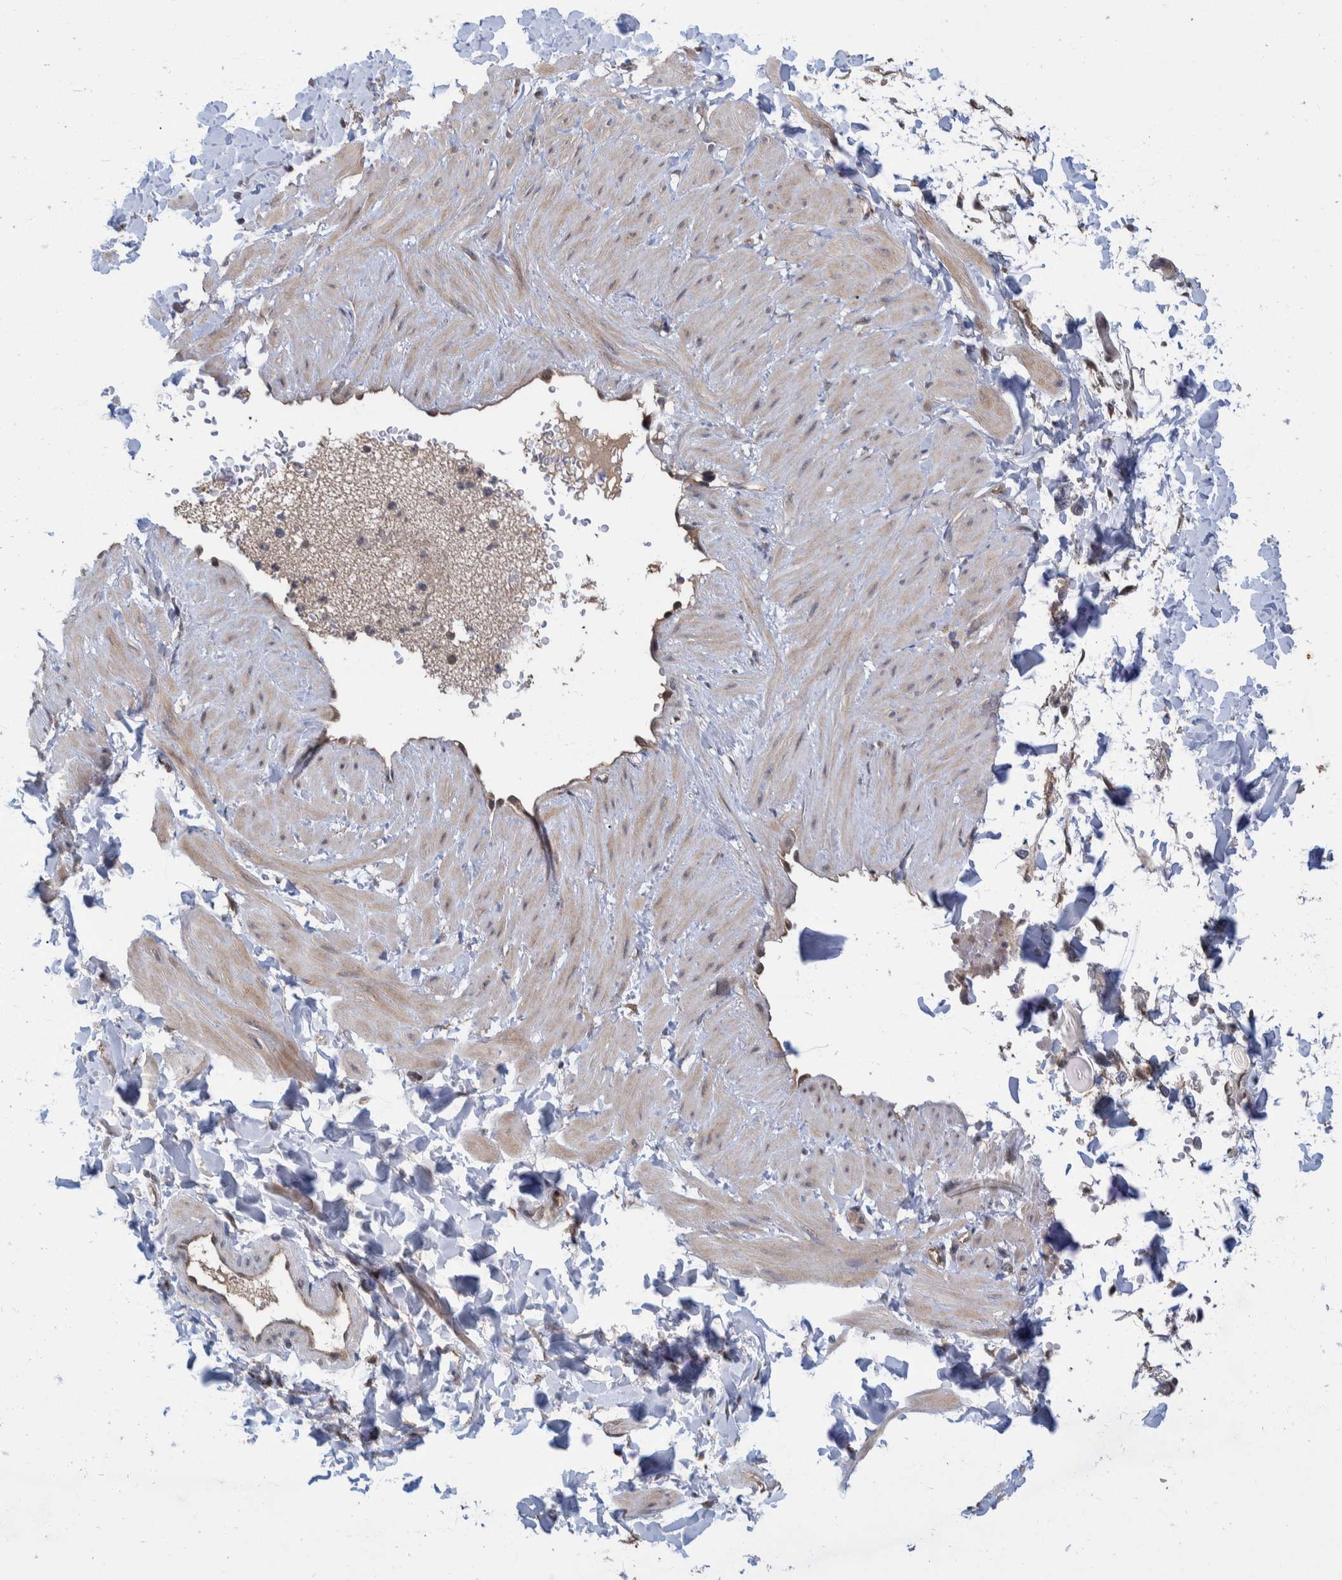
{"staining": {"intensity": "weak", "quantity": "<25%", "location": "cytoplasmic/membranous"}, "tissue": "adipose tissue", "cell_type": "Adipocytes", "image_type": "normal", "snomed": [{"axis": "morphology", "description": "Normal tissue, NOS"}, {"axis": "topography", "description": "Adipose tissue"}, {"axis": "topography", "description": "Vascular tissue"}, {"axis": "topography", "description": "Peripheral nerve tissue"}], "caption": "Protein analysis of unremarkable adipose tissue demonstrates no significant staining in adipocytes. (Brightfield microscopy of DAB (3,3'-diaminobenzidine) IHC at high magnification).", "gene": "PLPBP", "patient": {"sex": "male", "age": 25}}